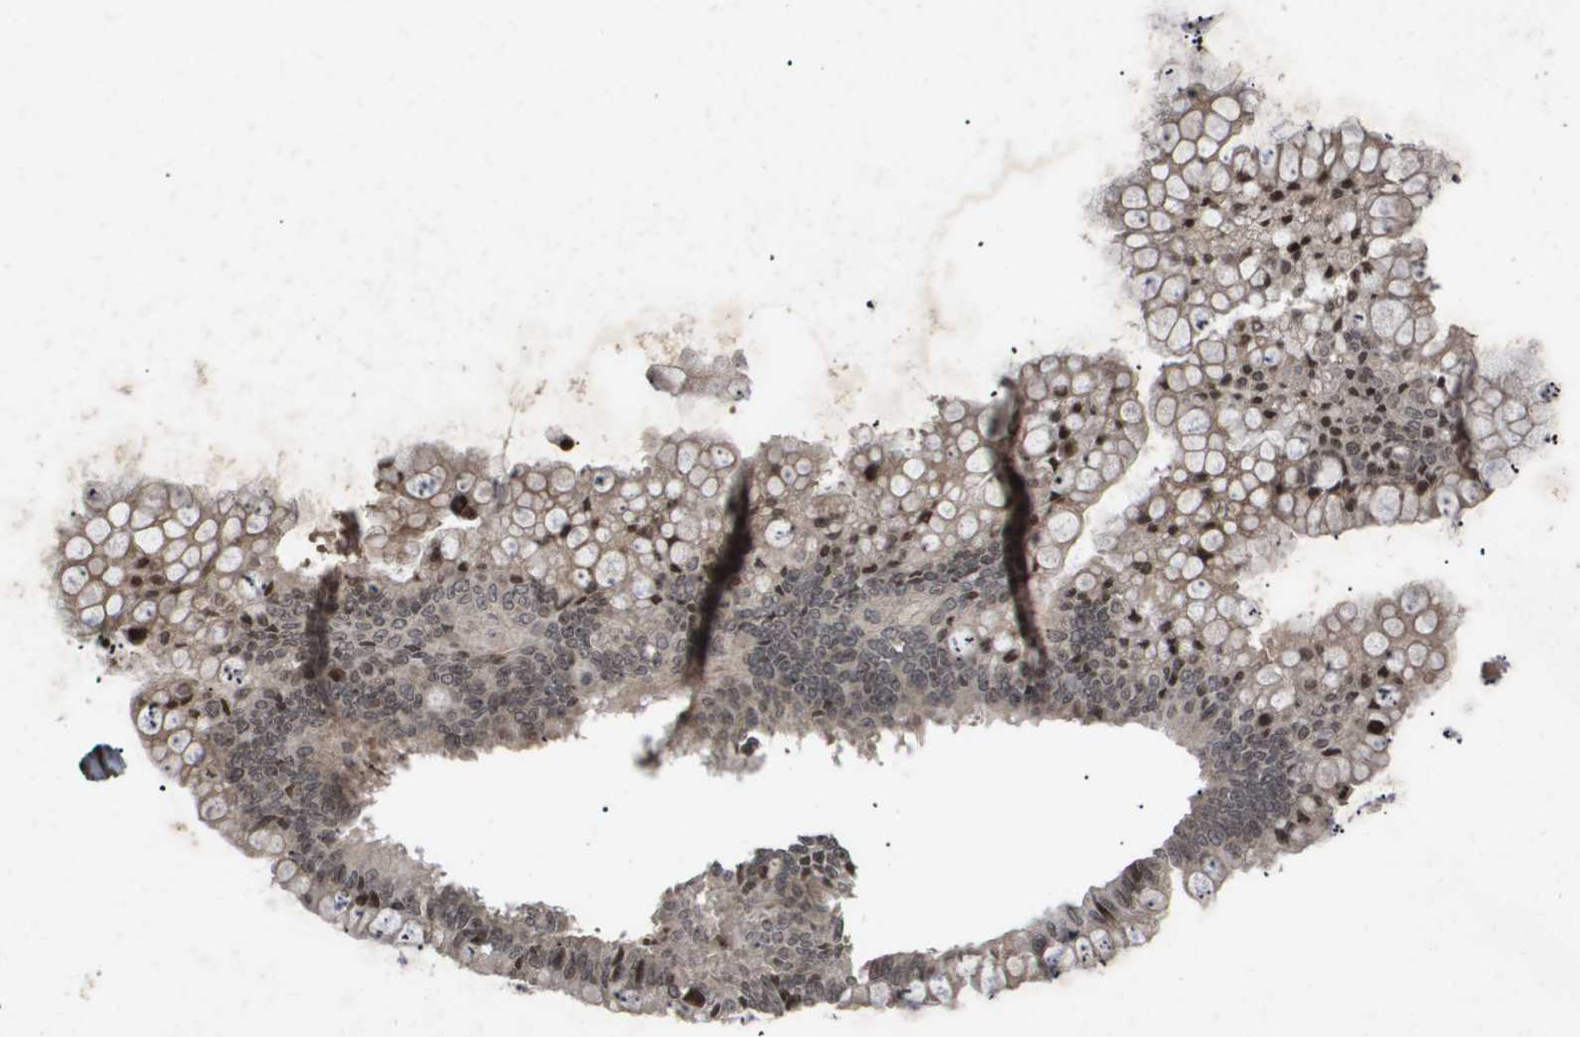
{"staining": {"intensity": "moderate", "quantity": "25%-75%", "location": "cytoplasmic/membranous,nuclear"}, "tissue": "ovarian cancer", "cell_type": "Tumor cells", "image_type": "cancer", "snomed": [{"axis": "morphology", "description": "Cystadenocarcinoma, mucinous, NOS"}, {"axis": "topography", "description": "Ovary"}], "caption": "Immunohistochemistry of human mucinous cystadenocarcinoma (ovarian) shows medium levels of moderate cytoplasmic/membranous and nuclear positivity in about 25%-75% of tumor cells.", "gene": "HSPA6", "patient": {"sex": "female", "age": 57}}